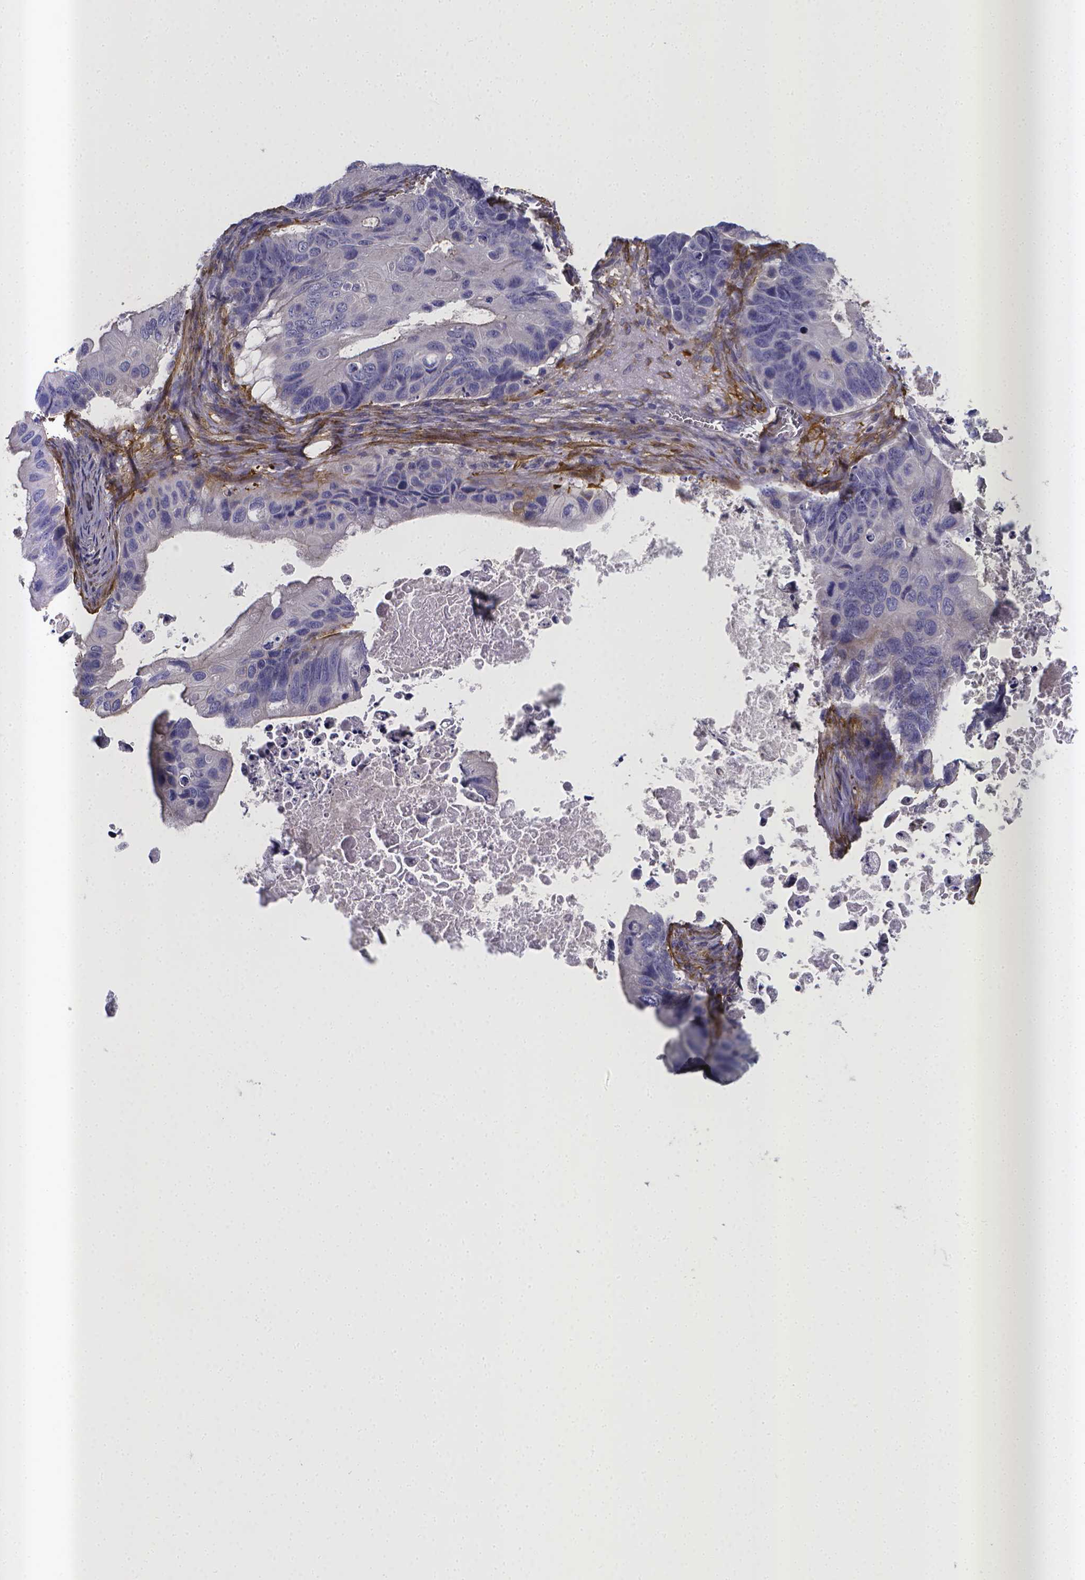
{"staining": {"intensity": "negative", "quantity": "none", "location": "none"}, "tissue": "ovarian cancer", "cell_type": "Tumor cells", "image_type": "cancer", "snomed": [{"axis": "morphology", "description": "Cystadenocarcinoma, mucinous, NOS"}, {"axis": "topography", "description": "Ovary"}], "caption": "Immunohistochemical staining of mucinous cystadenocarcinoma (ovarian) reveals no significant positivity in tumor cells.", "gene": "RERG", "patient": {"sex": "female", "age": 64}}